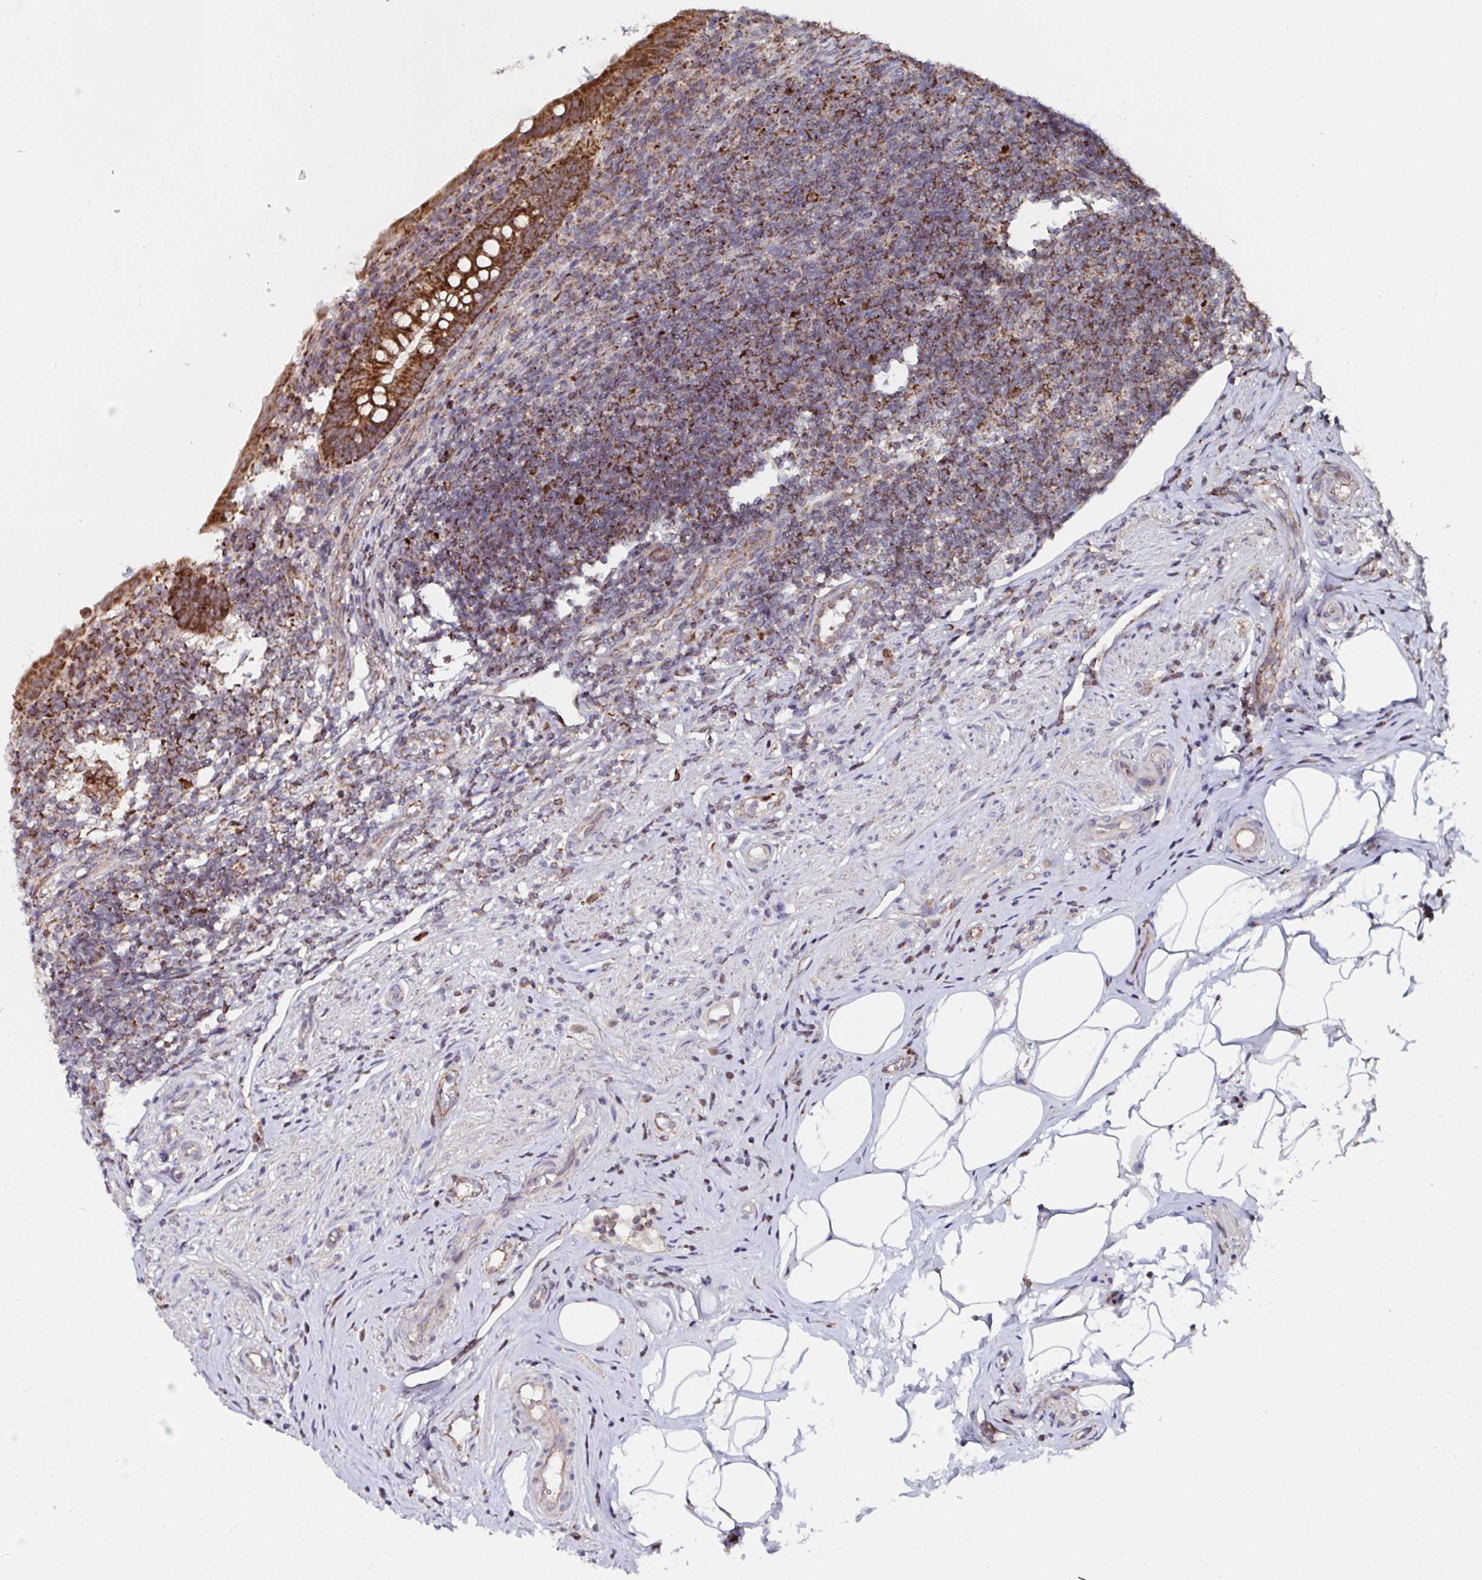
{"staining": {"intensity": "strong", "quantity": ">75%", "location": "cytoplasmic/membranous"}, "tissue": "appendix", "cell_type": "Glandular cells", "image_type": "normal", "snomed": [{"axis": "morphology", "description": "Normal tissue, NOS"}, {"axis": "topography", "description": "Appendix"}], "caption": "About >75% of glandular cells in unremarkable appendix display strong cytoplasmic/membranous protein staining as visualized by brown immunohistochemical staining.", "gene": "ATAD3A", "patient": {"sex": "female", "age": 56}}